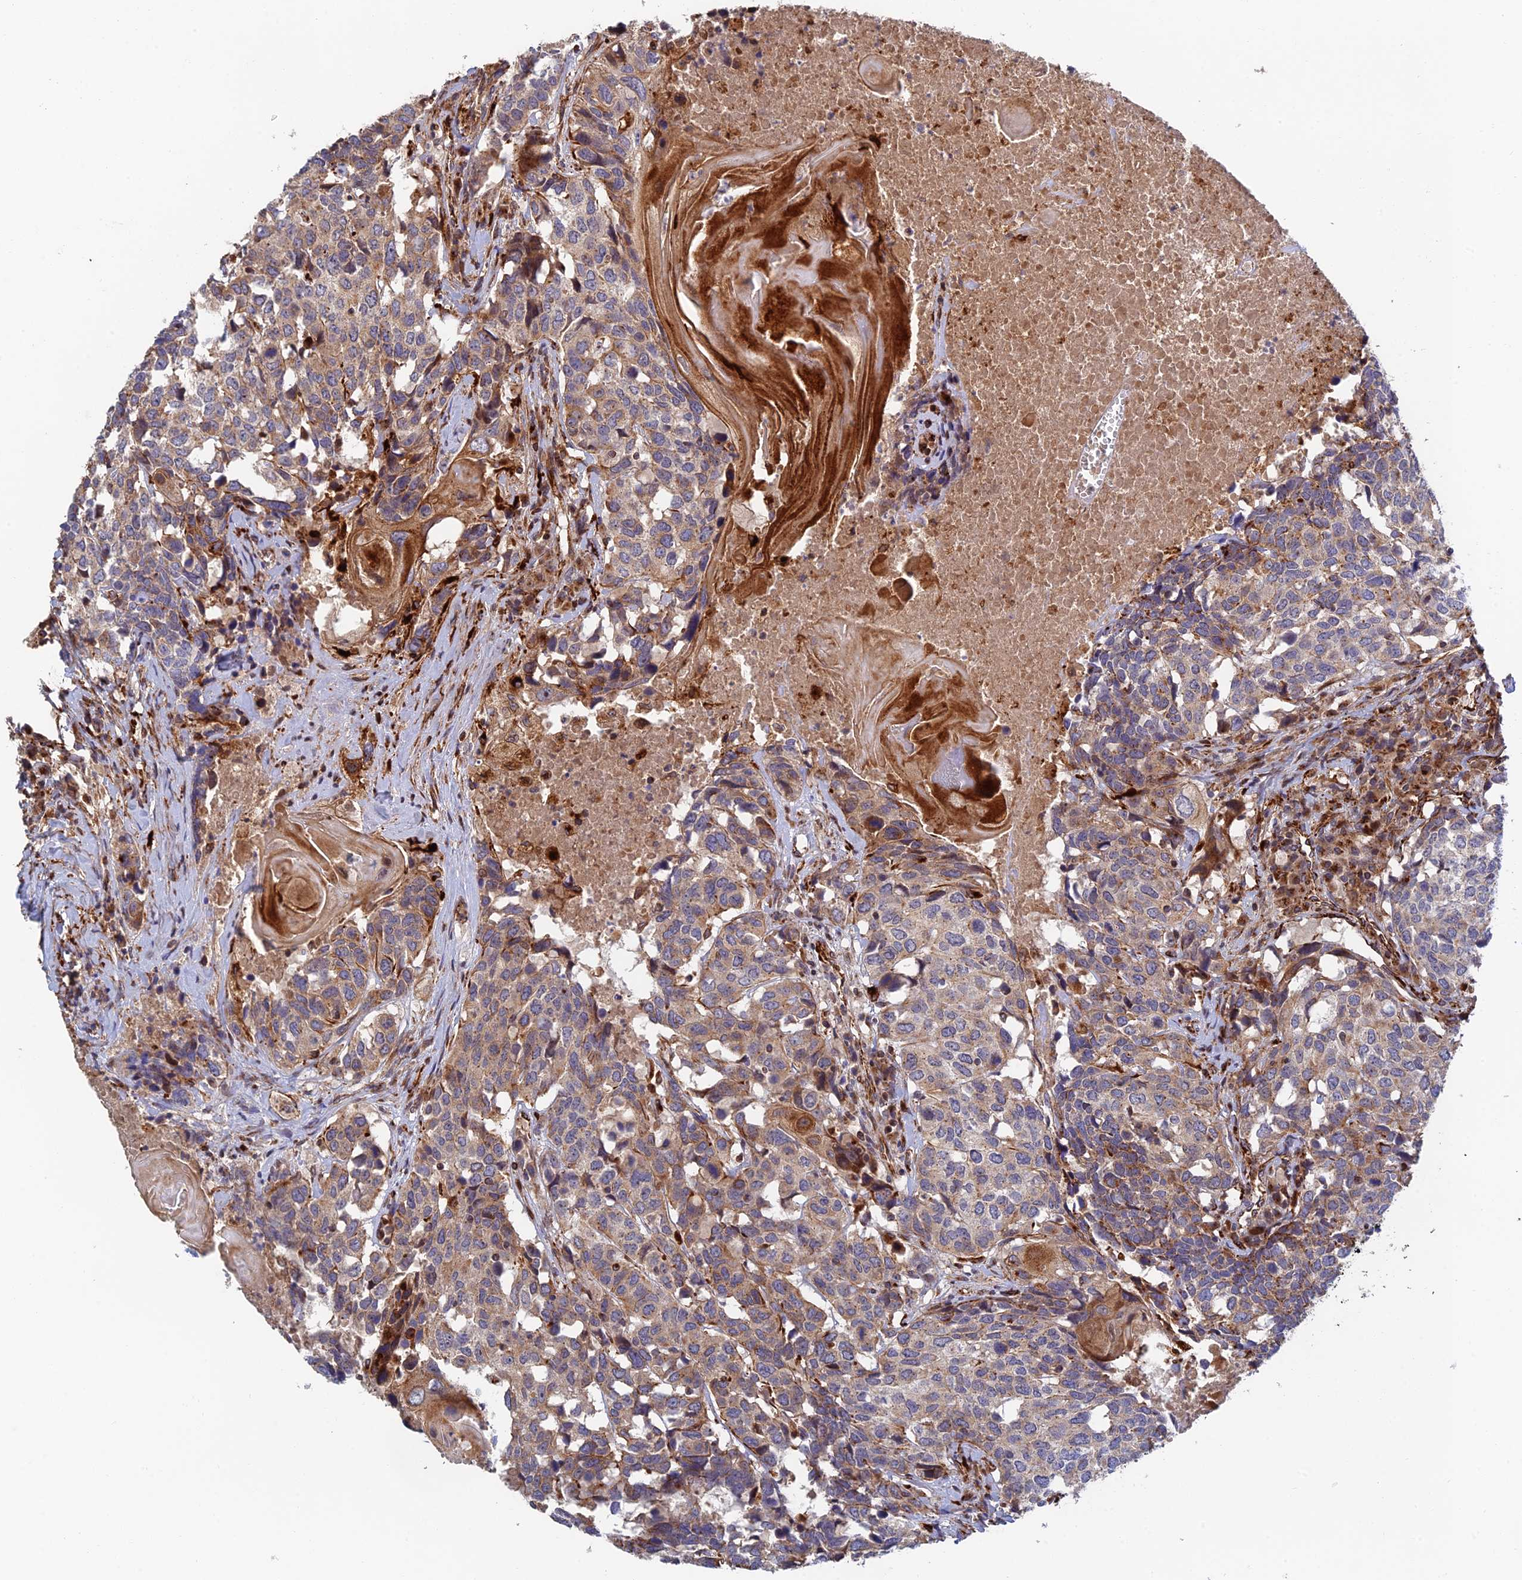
{"staining": {"intensity": "moderate", "quantity": "25%-75%", "location": "cytoplasmic/membranous"}, "tissue": "head and neck cancer", "cell_type": "Tumor cells", "image_type": "cancer", "snomed": [{"axis": "morphology", "description": "Squamous cell carcinoma, NOS"}, {"axis": "topography", "description": "Head-Neck"}], "caption": "Tumor cells show medium levels of moderate cytoplasmic/membranous staining in about 25%-75% of cells in head and neck cancer.", "gene": "PPP2R3C", "patient": {"sex": "male", "age": 66}}